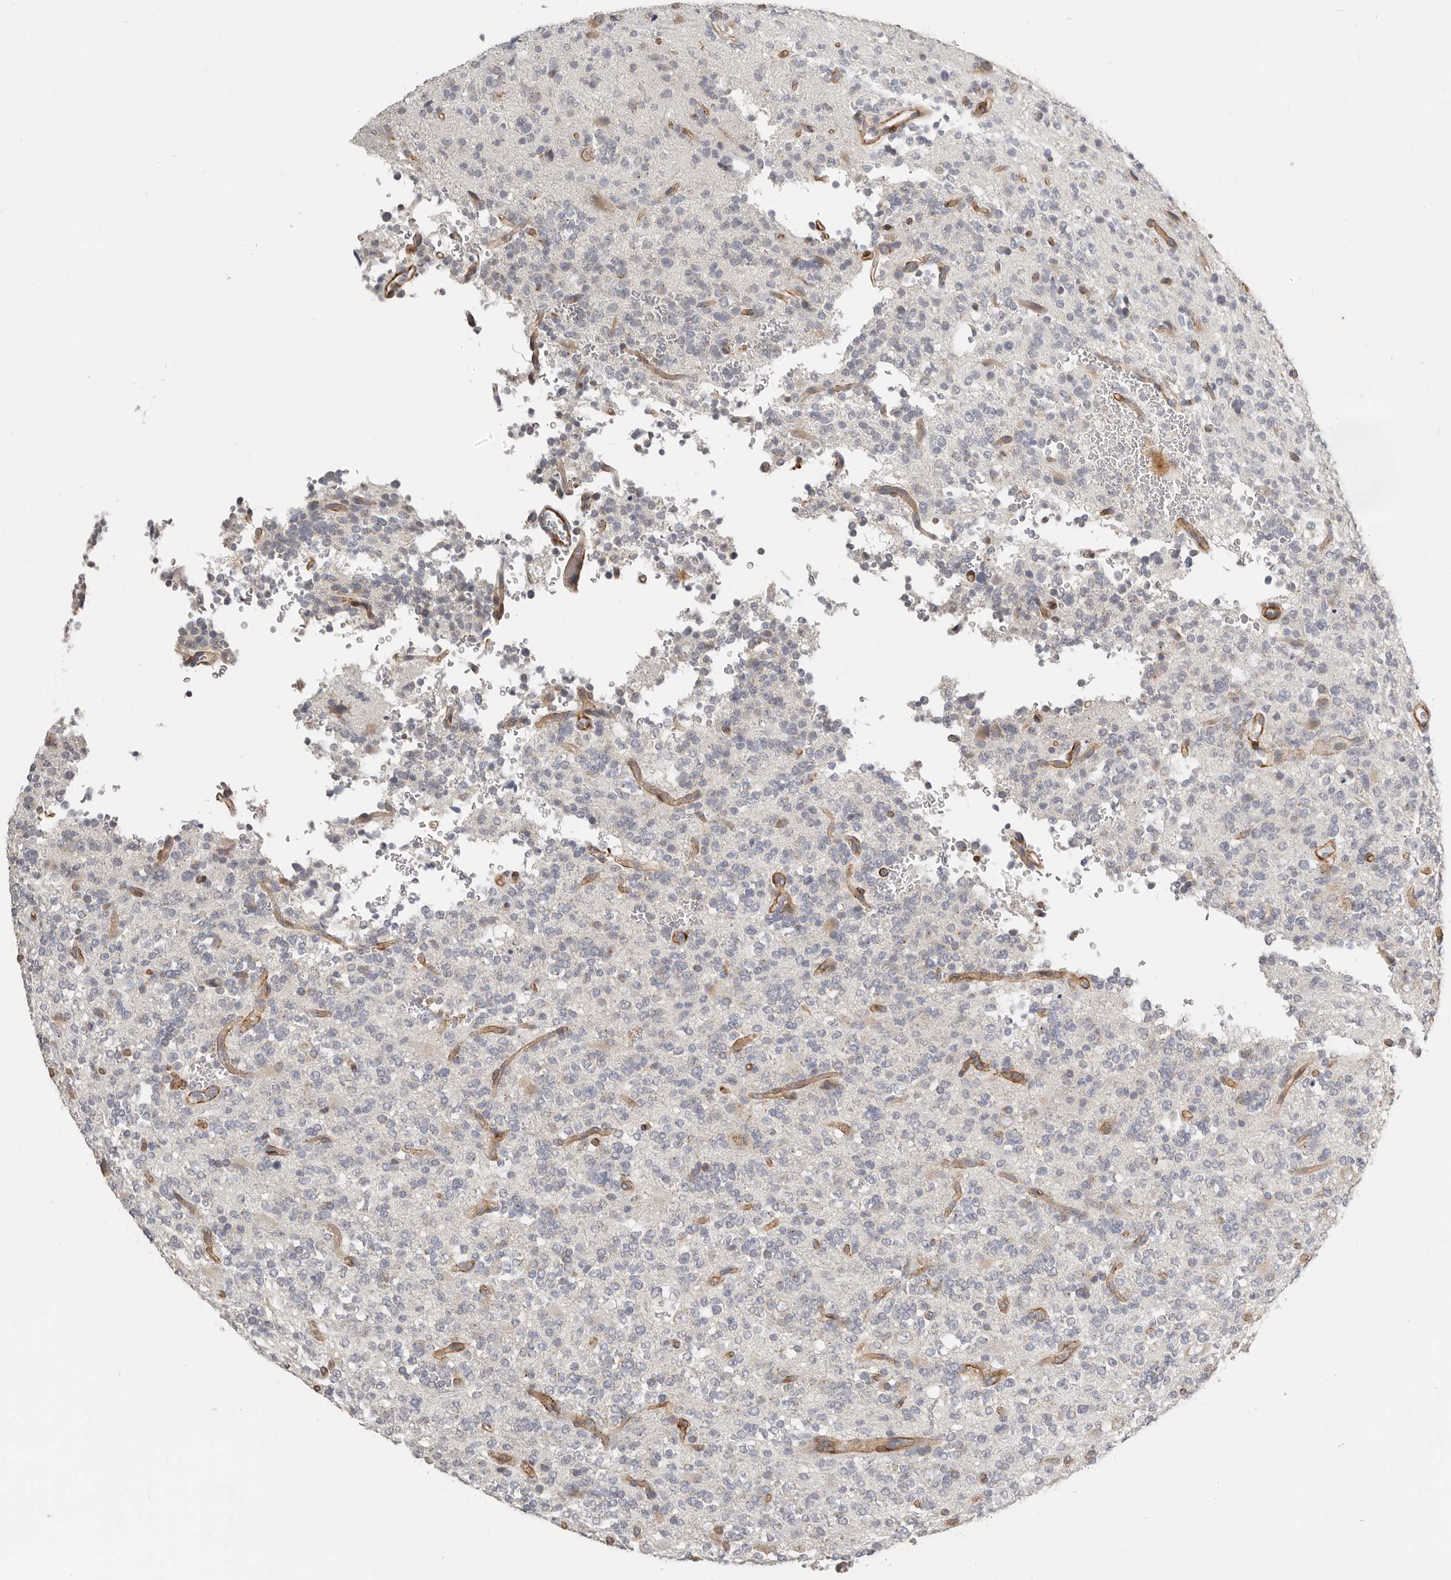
{"staining": {"intensity": "weak", "quantity": "<25%", "location": "cytoplasmic/membranous"}, "tissue": "glioma", "cell_type": "Tumor cells", "image_type": "cancer", "snomed": [{"axis": "morphology", "description": "Glioma, malignant, High grade"}, {"axis": "topography", "description": "Brain"}], "caption": "Human malignant glioma (high-grade) stained for a protein using immunohistochemistry (IHC) shows no staining in tumor cells.", "gene": "RABAC1", "patient": {"sex": "female", "age": 62}}